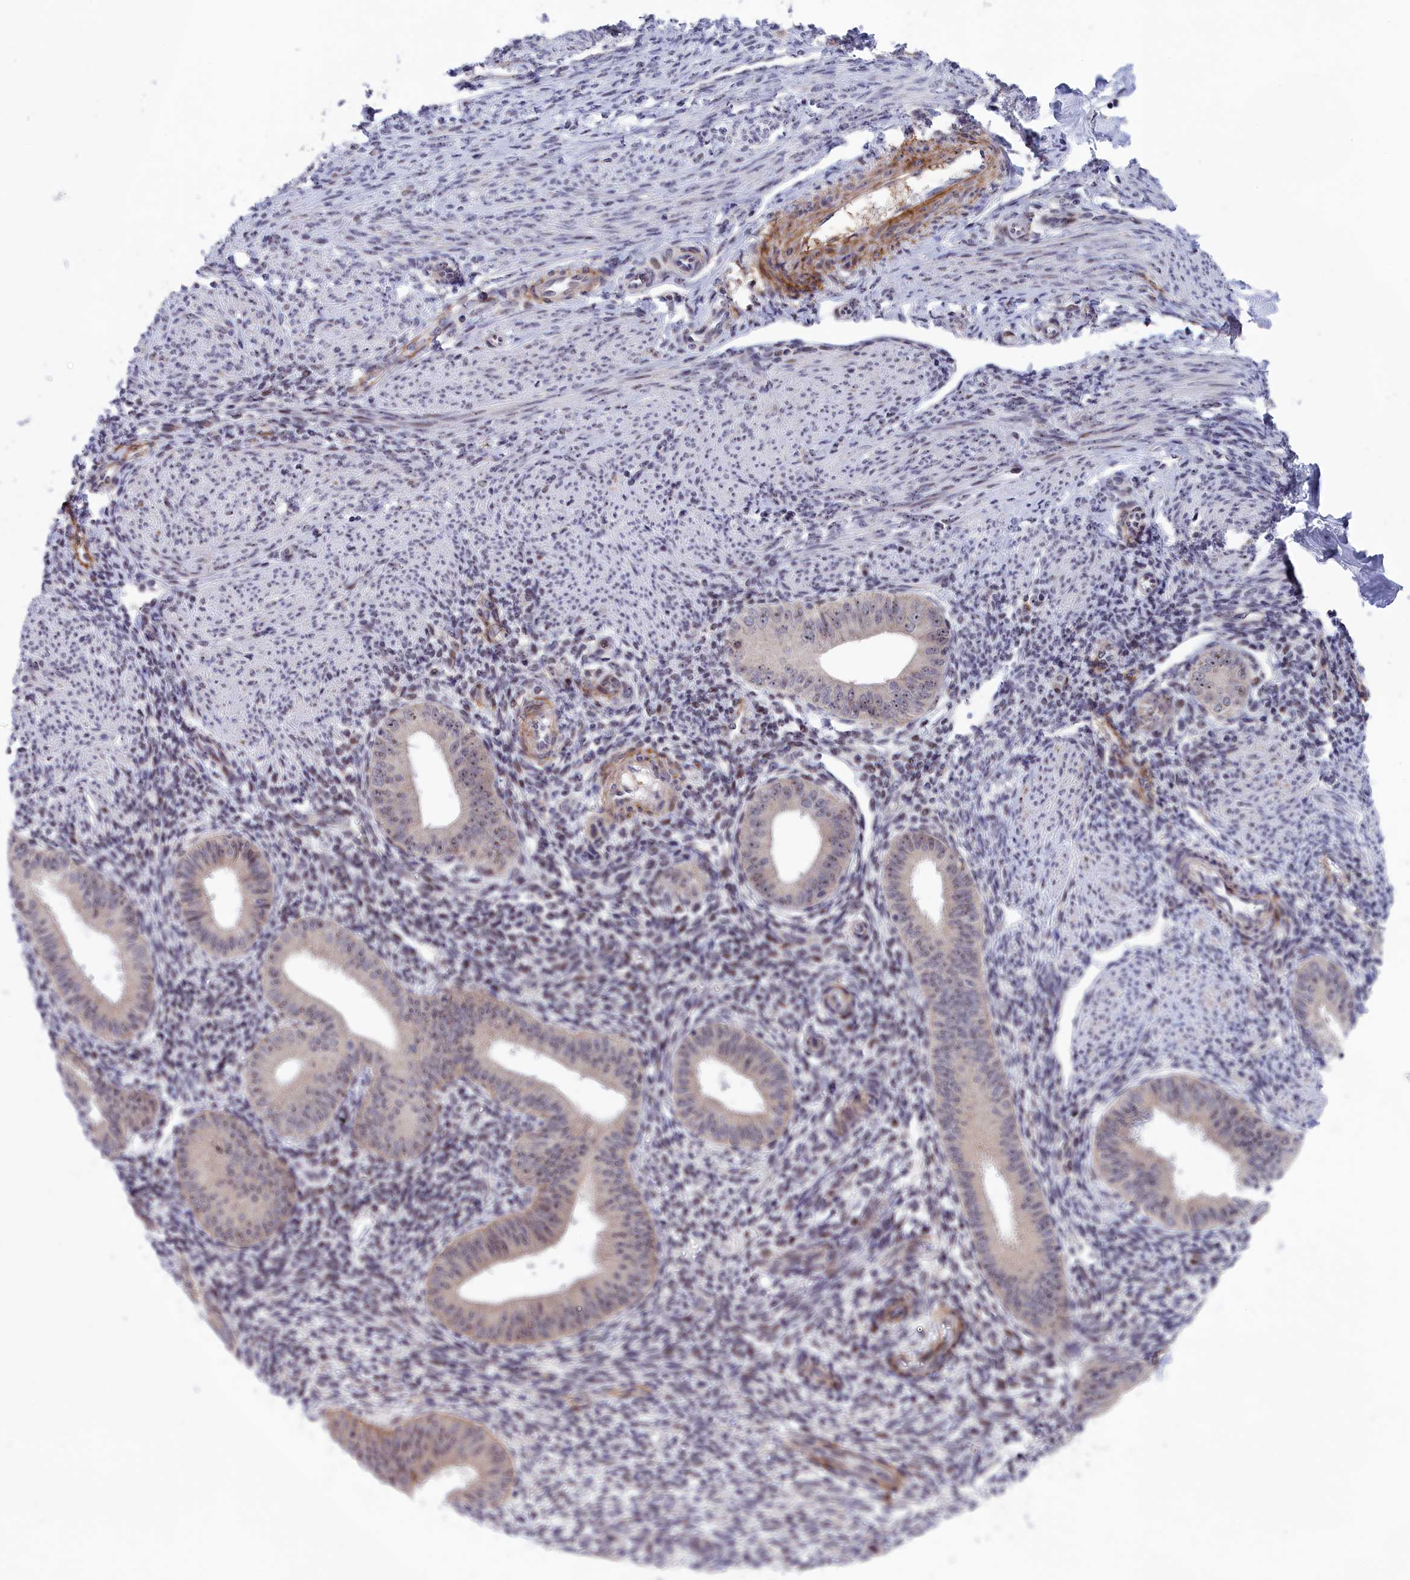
{"staining": {"intensity": "weak", "quantity": "<25%", "location": "cytoplasmic/membranous,nuclear"}, "tissue": "endometrium", "cell_type": "Cells in endometrial stroma", "image_type": "normal", "snomed": [{"axis": "morphology", "description": "Normal tissue, NOS"}, {"axis": "topography", "description": "Uterus"}, {"axis": "topography", "description": "Endometrium"}], "caption": "Immunohistochemistry micrograph of unremarkable endometrium: endometrium stained with DAB shows no significant protein staining in cells in endometrial stroma.", "gene": "PPAN", "patient": {"sex": "female", "age": 48}}